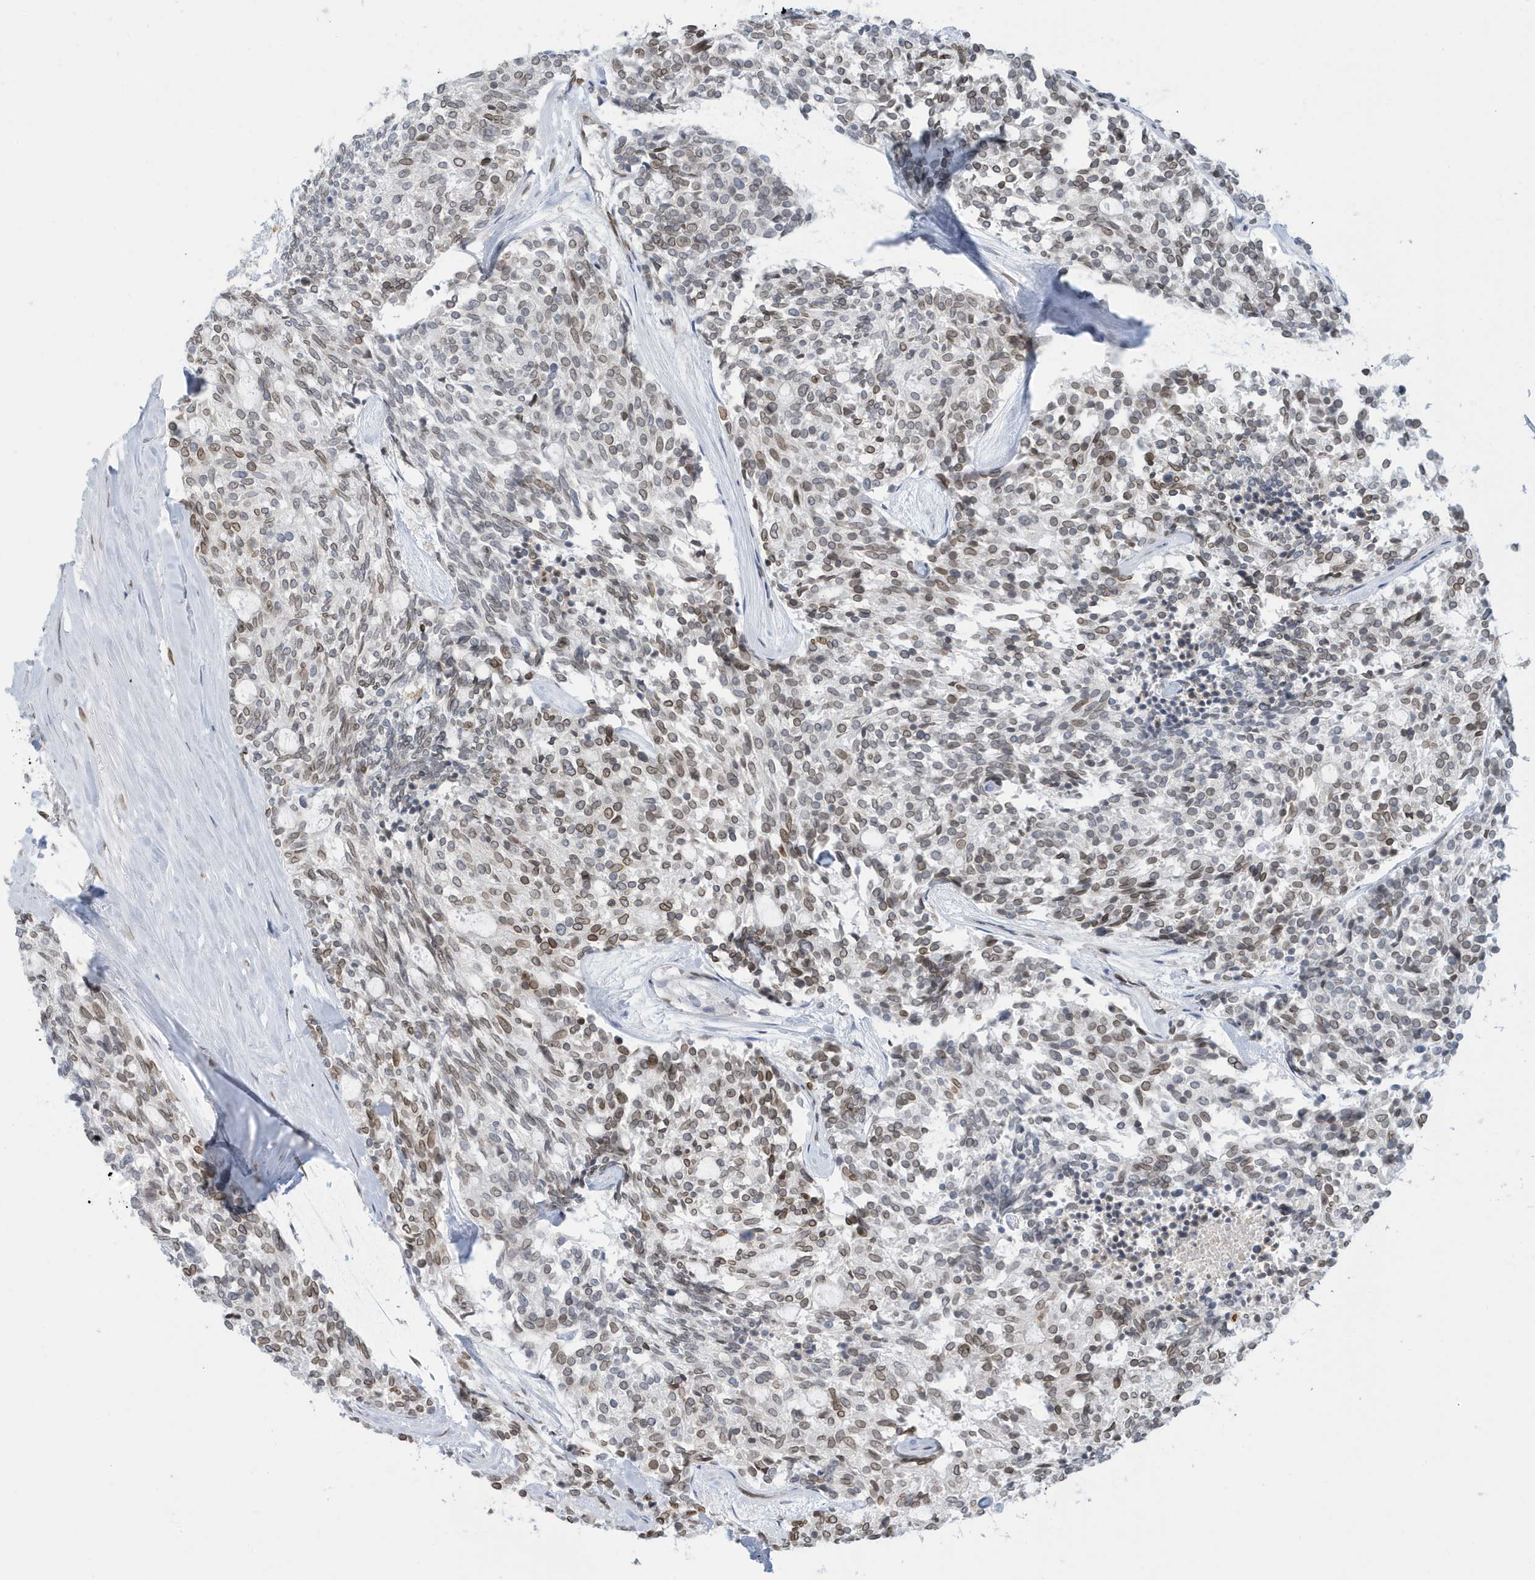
{"staining": {"intensity": "moderate", "quantity": "25%-75%", "location": "cytoplasmic/membranous,nuclear"}, "tissue": "carcinoid", "cell_type": "Tumor cells", "image_type": "cancer", "snomed": [{"axis": "morphology", "description": "Carcinoid, malignant, NOS"}, {"axis": "topography", "description": "Pancreas"}], "caption": "Immunohistochemistry image of neoplastic tissue: carcinoid (malignant) stained using immunohistochemistry (IHC) demonstrates medium levels of moderate protein expression localized specifically in the cytoplasmic/membranous and nuclear of tumor cells, appearing as a cytoplasmic/membranous and nuclear brown color.", "gene": "PCYT1A", "patient": {"sex": "female", "age": 54}}